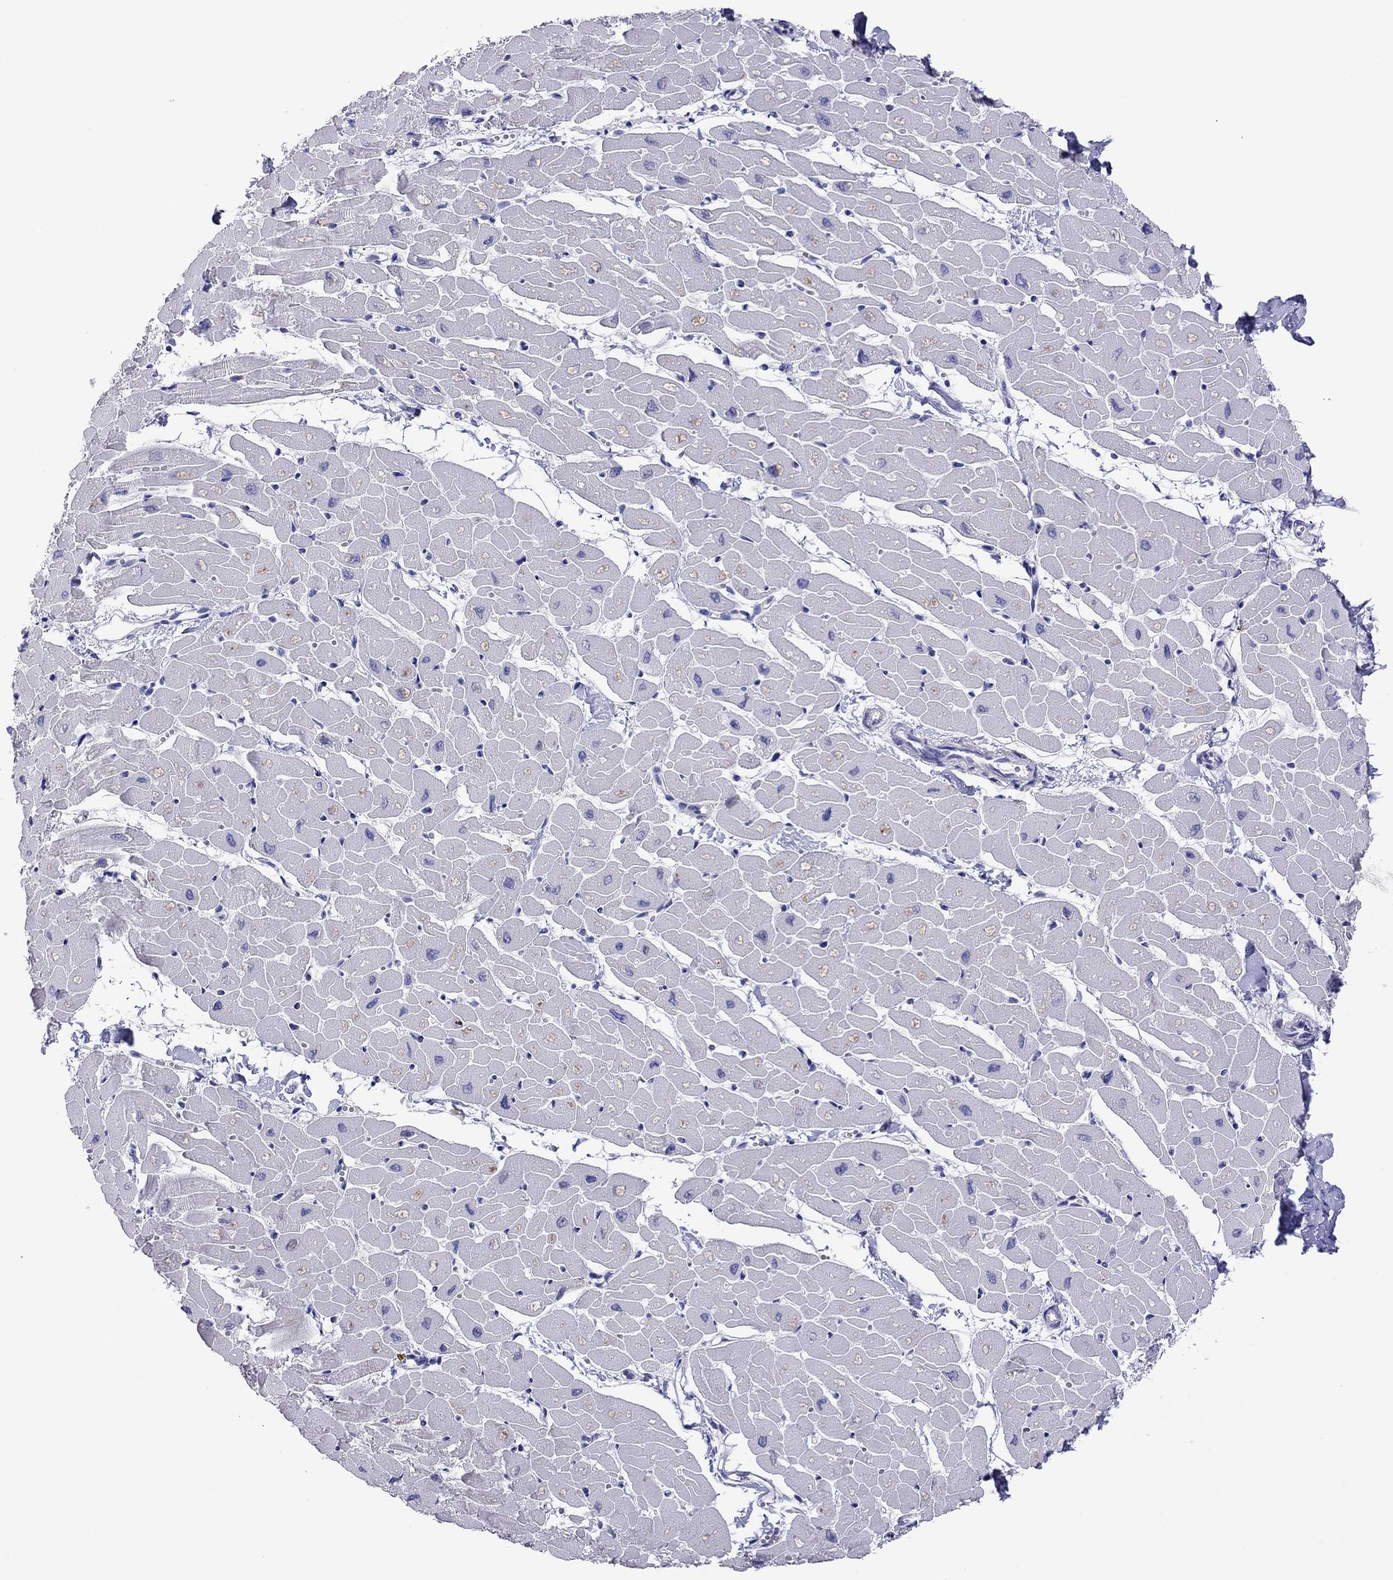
{"staining": {"intensity": "negative", "quantity": "none", "location": "none"}, "tissue": "heart muscle", "cell_type": "Cardiomyocytes", "image_type": "normal", "snomed": [{"axis": "morphology", "description": "Normal tissue, NOS"}, {"axis": "topography", "description": "Heart"}], "caption": "Normal heart muscle was stained to show a protein in brown. There is no significant positivity in cardiomyocytes.", "gene": "PCDHA6", "patient": {"sex": "male", "age": 57}}